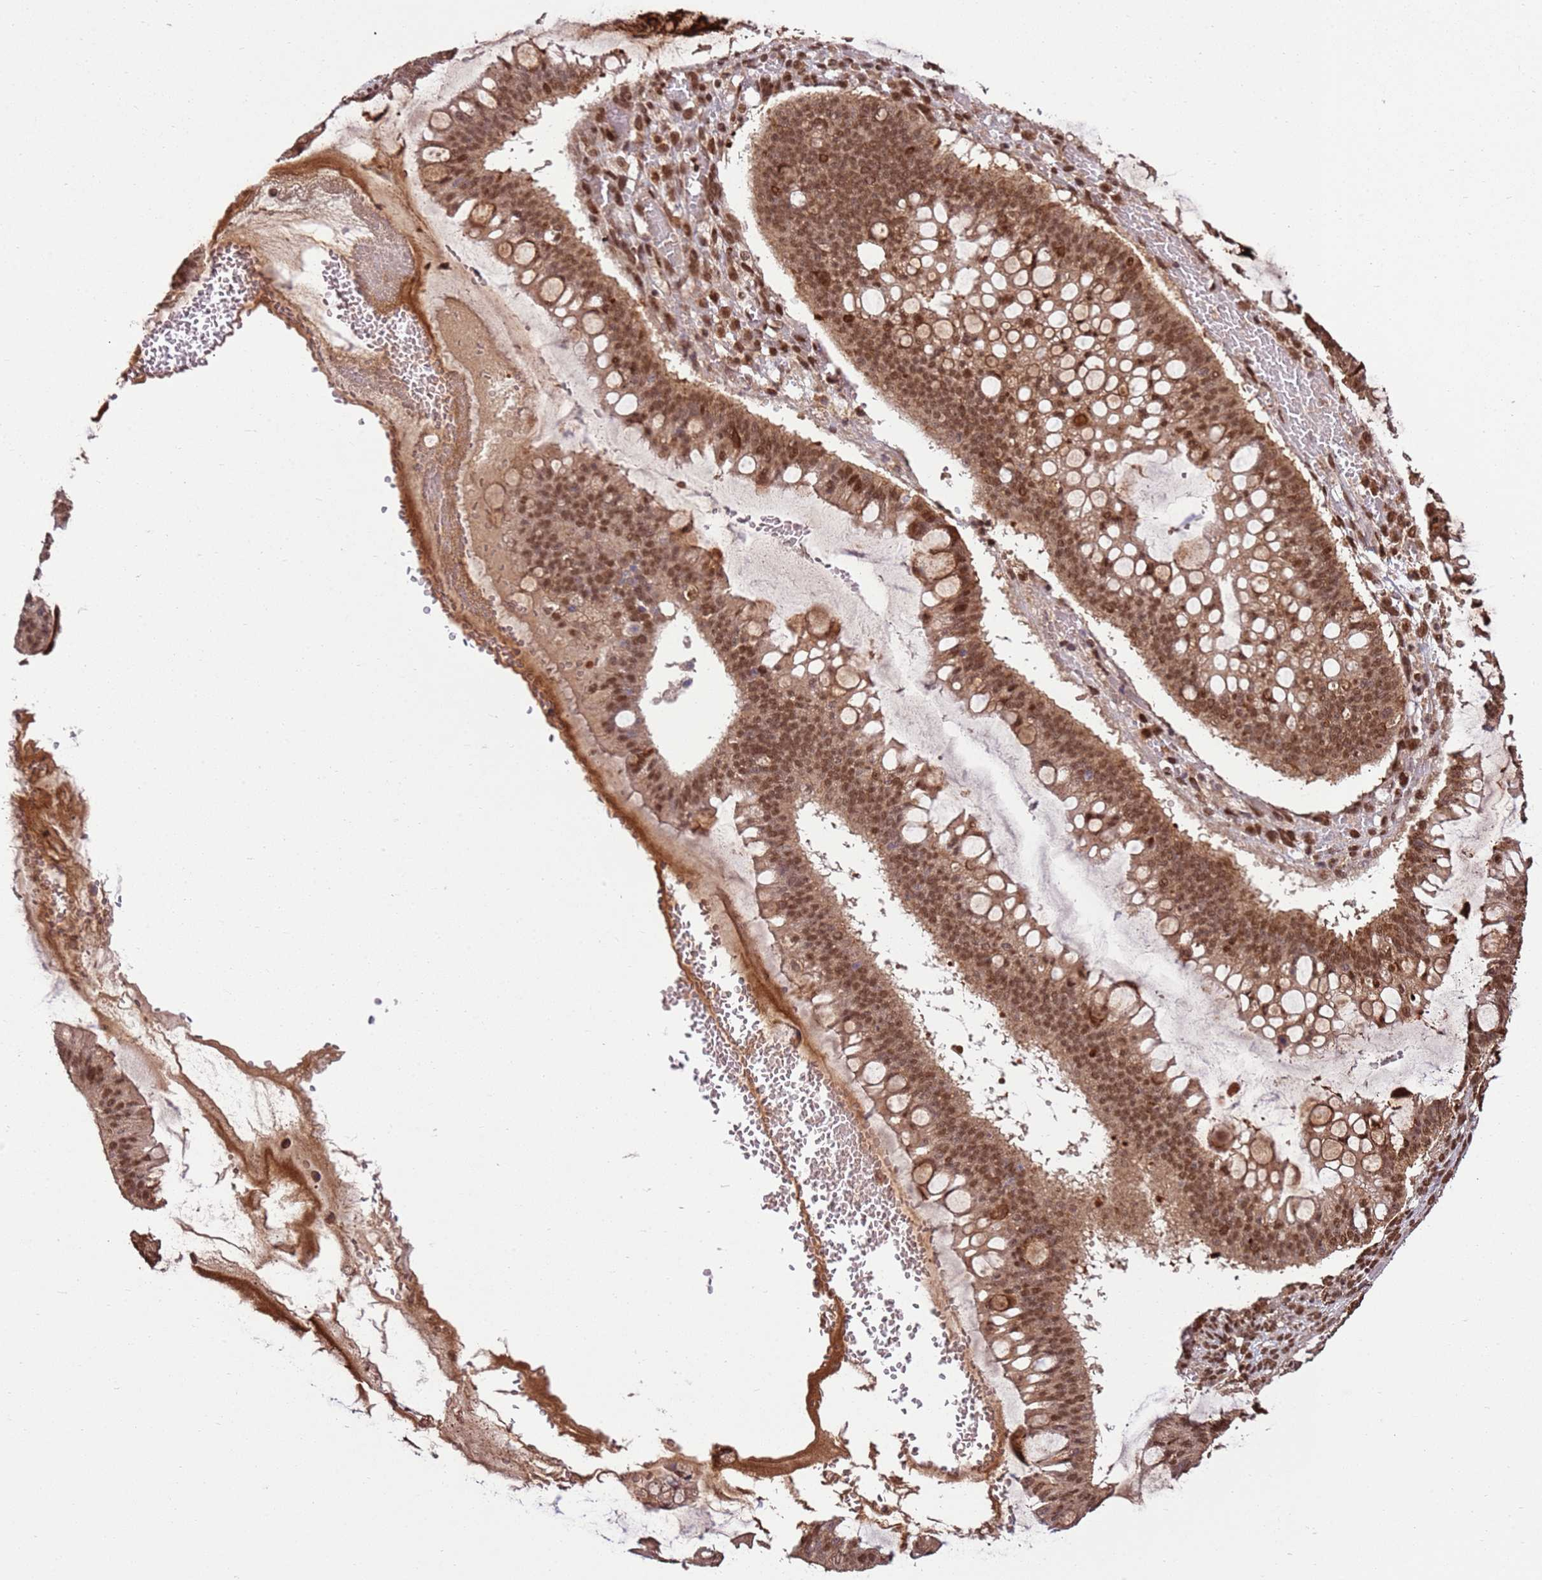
{"staining": {"intensity": "moderate", "quantity": ">75%", "location": "cytoplasmic/membranous,nuclear"}, "tissue": "ovarian cancer", "cell_type": "Tumor cells", "image_type": "cancer", "snomed": [{"axis": "morphology", "description": "Cystadenocarcinoma, mucinous, NOS"}, {"axis": "topography", "description": "Ovary"}], "caption": "Ovarian mucinous cystadenocarcinoma stained with DAB immunohistochemistry (IHC) reveals medium levels of moderate cytoplasmic/membranous and nuclear positivity in about >75% of tumor cells. The staining was performed using DAB, with brown indicating positive protein expression. Nuclei are stained blue with hematoxylin.", "gene": "ZBTB12", "patient": {"sex": "female", "age": 73}}